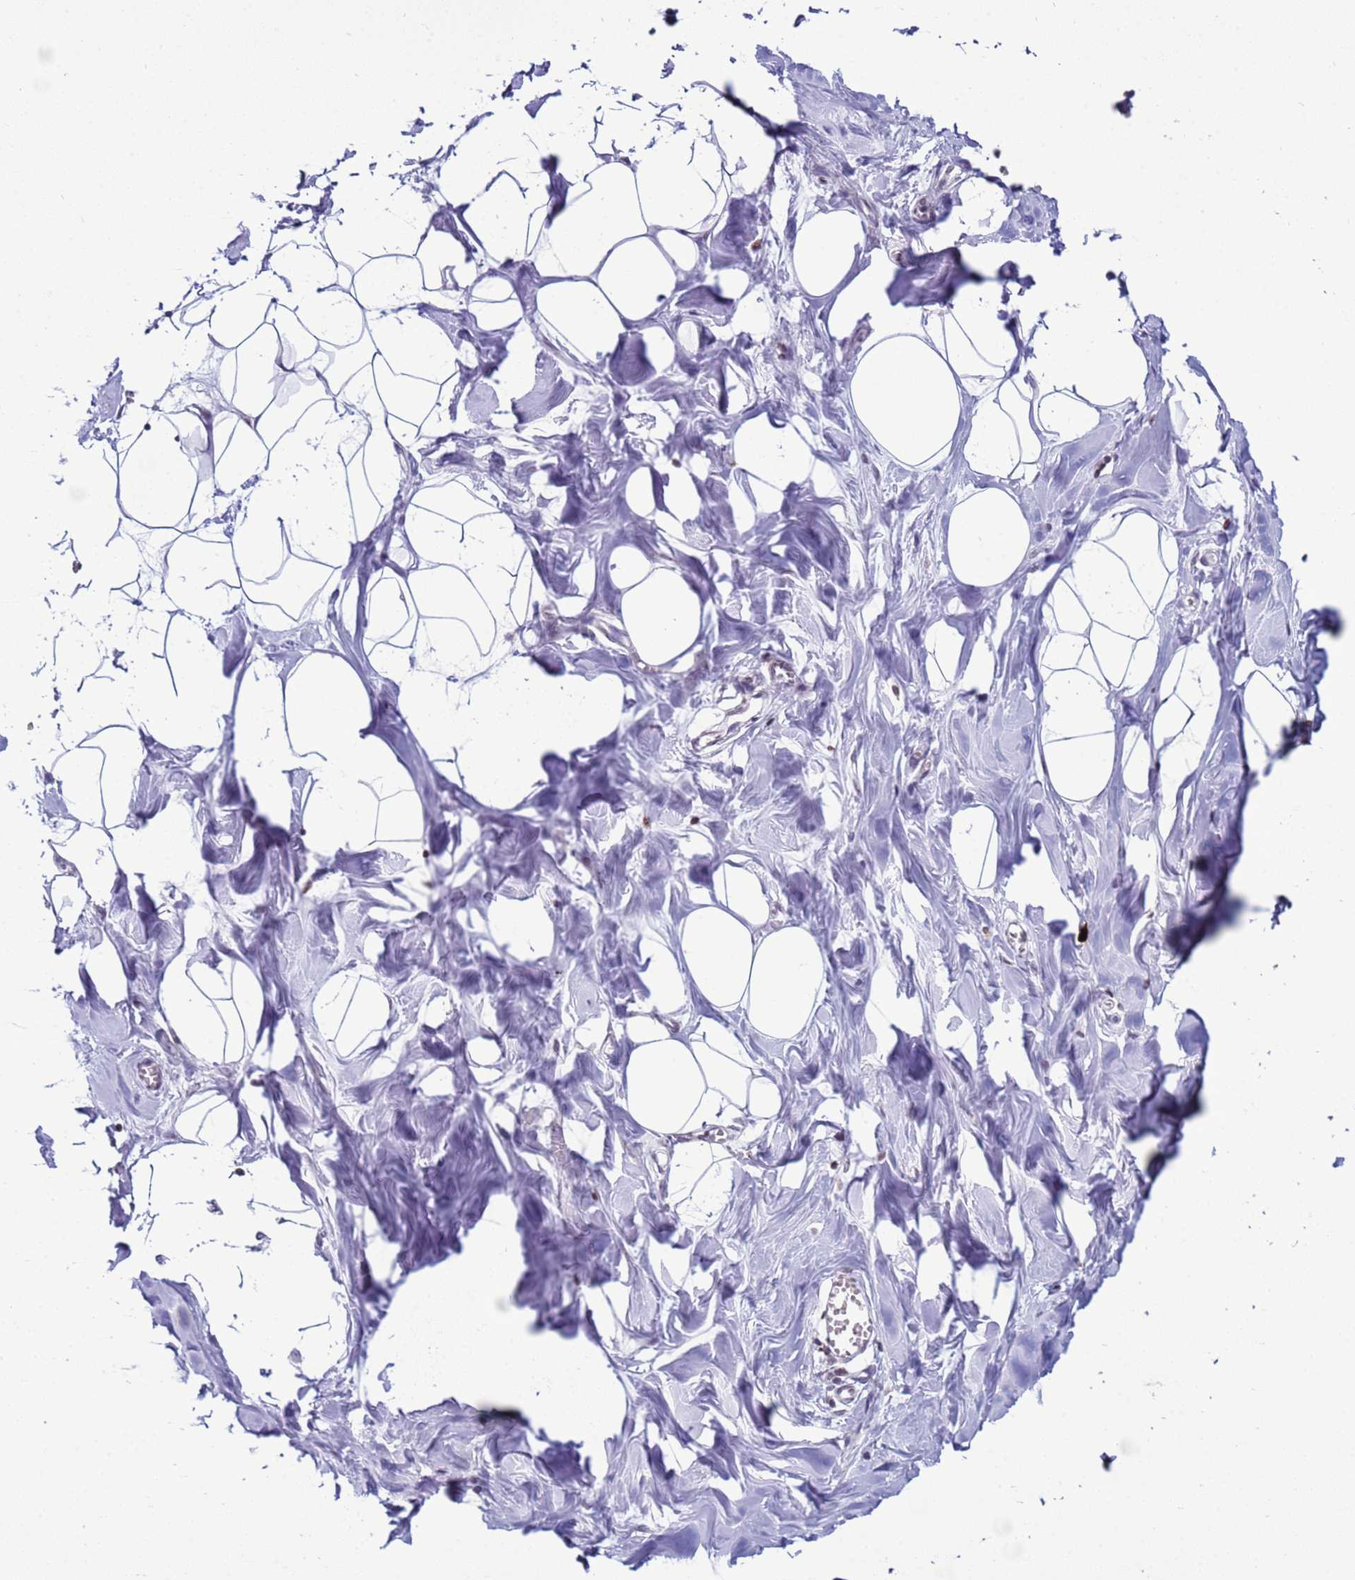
{"staining": {"intensity": "negative", "quantity": "none", "location": "none"}, "tissue": "breast", "cell_type": "Adipocytes", "image_type": "normal", "snomed": [{"axis": "morphology", "description": "Normal tissue, NOS"}, {"axis": "topography", "description": "Breast"}], "caption": "Breast was stained to show a protein in brown. There is no significant expression in adipocytes. (DAB immunohistochemistry visualized using brightfield microscopy, high magnification).", "gene": "H4C11", "patient": {"sex": "female", "age": 27}}